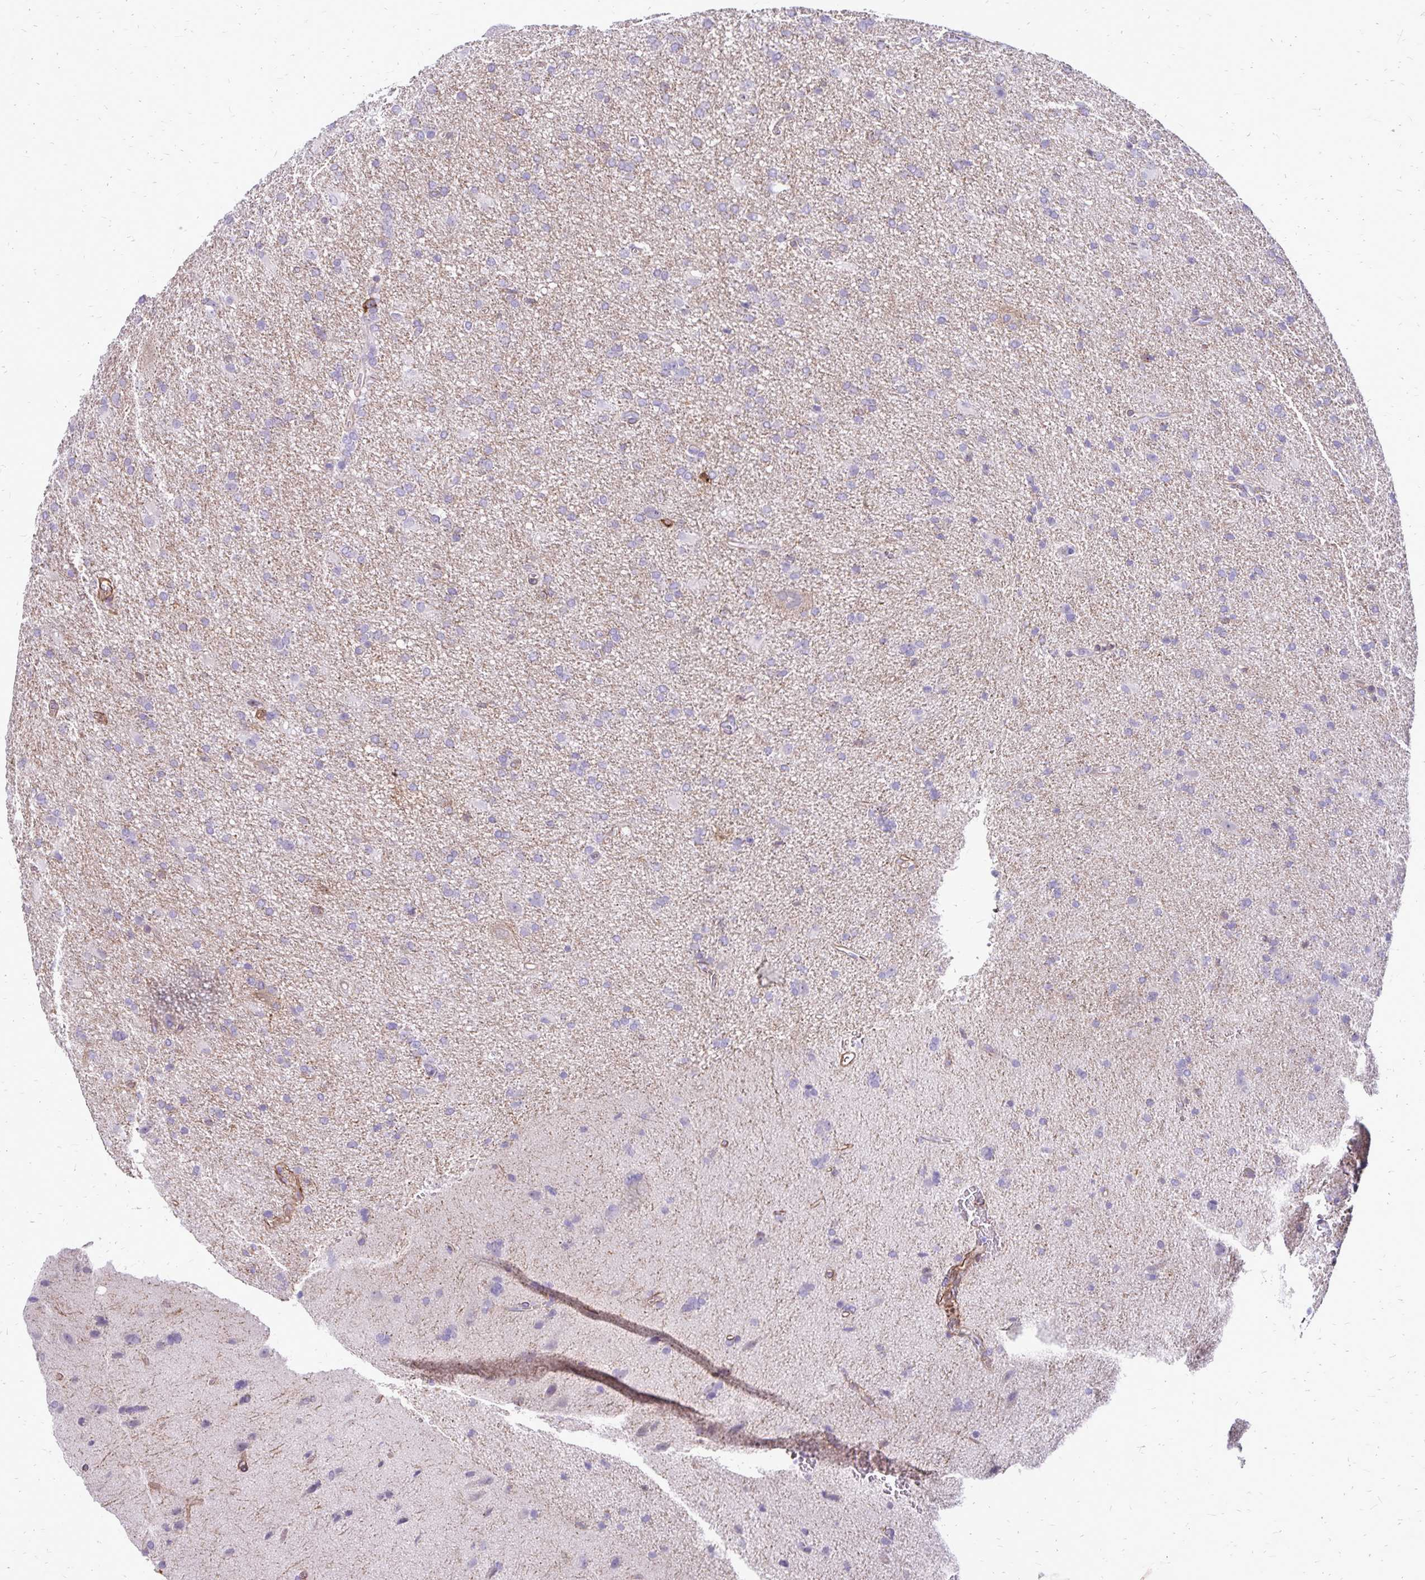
{"staining": {"intensity": "negative", "quantity": "none", "location": "none"}, "tissue": "glioma", "cell_type": "Tumor cells", "image_type": "cancer", "snomed": [{"axis": "morphology", "description": "Glioma, malignant, Low grade"}, {"axis": "topography", "description": "Brain"}], "caption": "Immunohistochemistry of human malignant low-grade glioma displays no staining in tumor cells. (IHC, brightfield microscopy, high magnification).", "gene": "TNS3", "patient": {"sex": "male", "age": 66}}